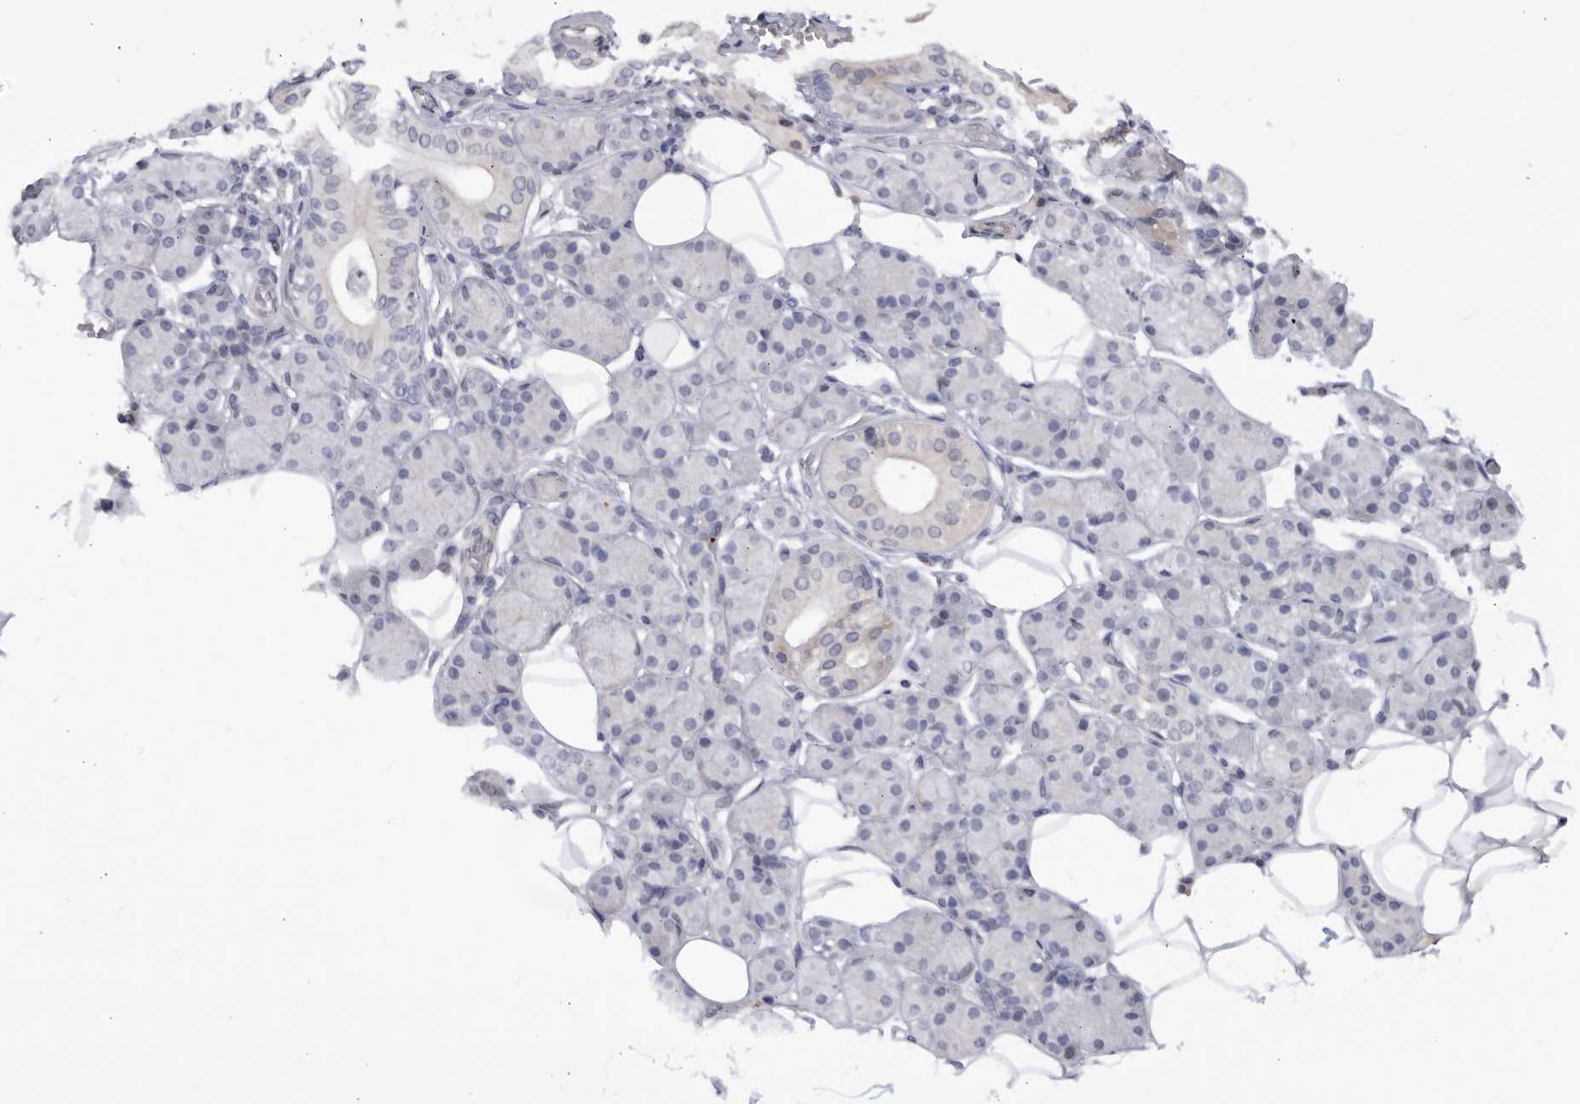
{"staining": {"intensity": "moderate", "quantity": "<25%", "location": "cytoplasmic/membranous"}, "tissue": "salivary gland", "cell_type": "Glandular cells", "image_type": "normal", "snomed": [{"axis": "morphology", "description": "Normal tissue, NOS"}, {"axis": "topography", "description": "Salivary gland"}], "caption": "Immunohistochemical staining of normal salivary gland shows <25% levels of moderate cytoplasmic/membranous protein staining in about <25% of glandular cells.", "gene": "CNBD1", "patient": {"sex": "female", "age": 33}}